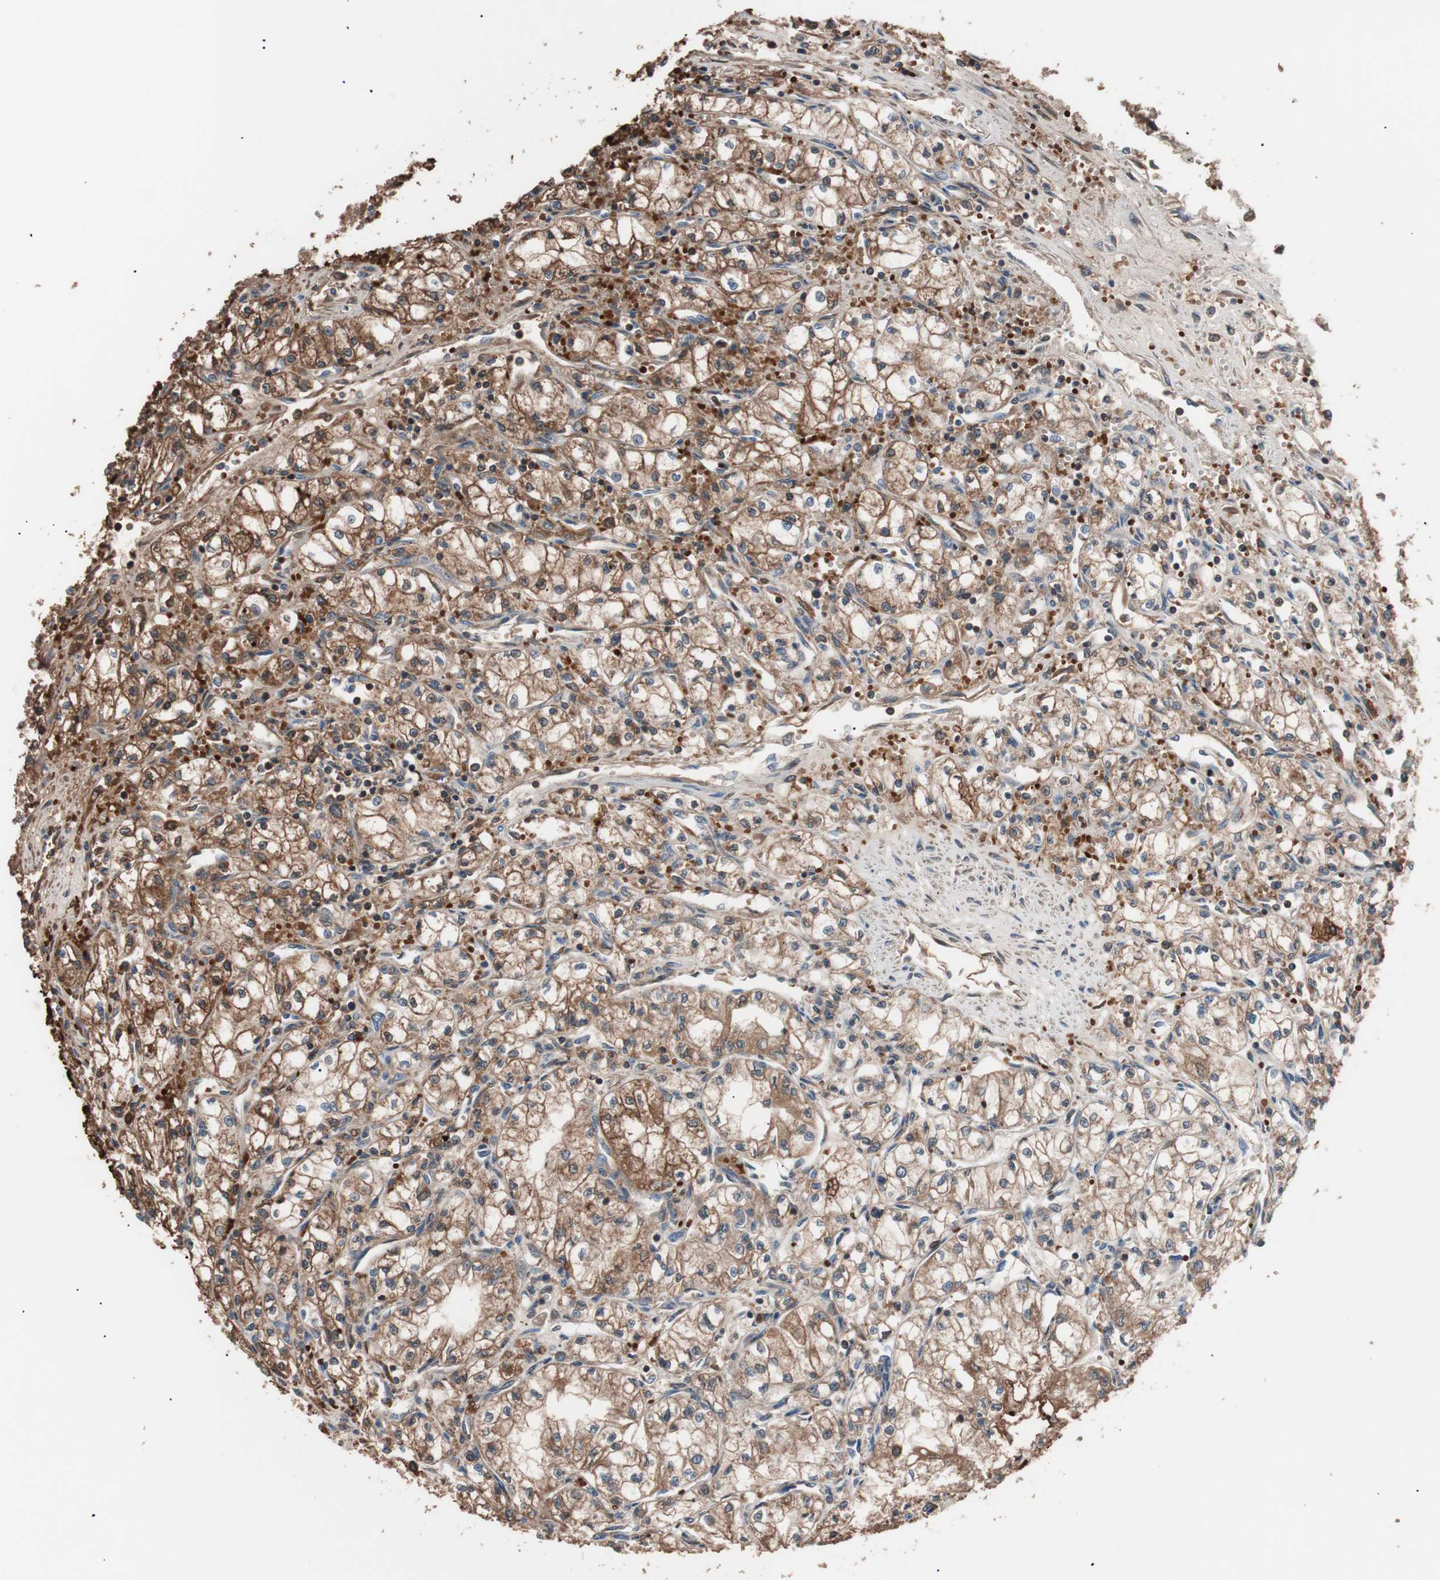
{"staining": {"intensity": "moderate", "quantity": ">75%", "location": "cytoplasmic/membranous"}, "tissue": "renal cancer", "cell_type": "Tumor cells", "image_type": "cancer", "snomed": [{"axis": "morphology", "description": "Normal tissue, NOS"}, {"axis": "morphology", "description": "Adenocarcinoma, NOS"}, {"axis": "topography", "description": "Kidney"}], "caption": "Immunohistochemical staining of renal cancer exhibits moderate cytoplasmic/membranous protein expression in about >75% of tumor cells. (Stains: DAB in brown, nuclei in blue, Microscopy: brightfield microscopy at high magnification).", "gene": "GLYCTK", "patient": {"sex": "male", "age": 59}}